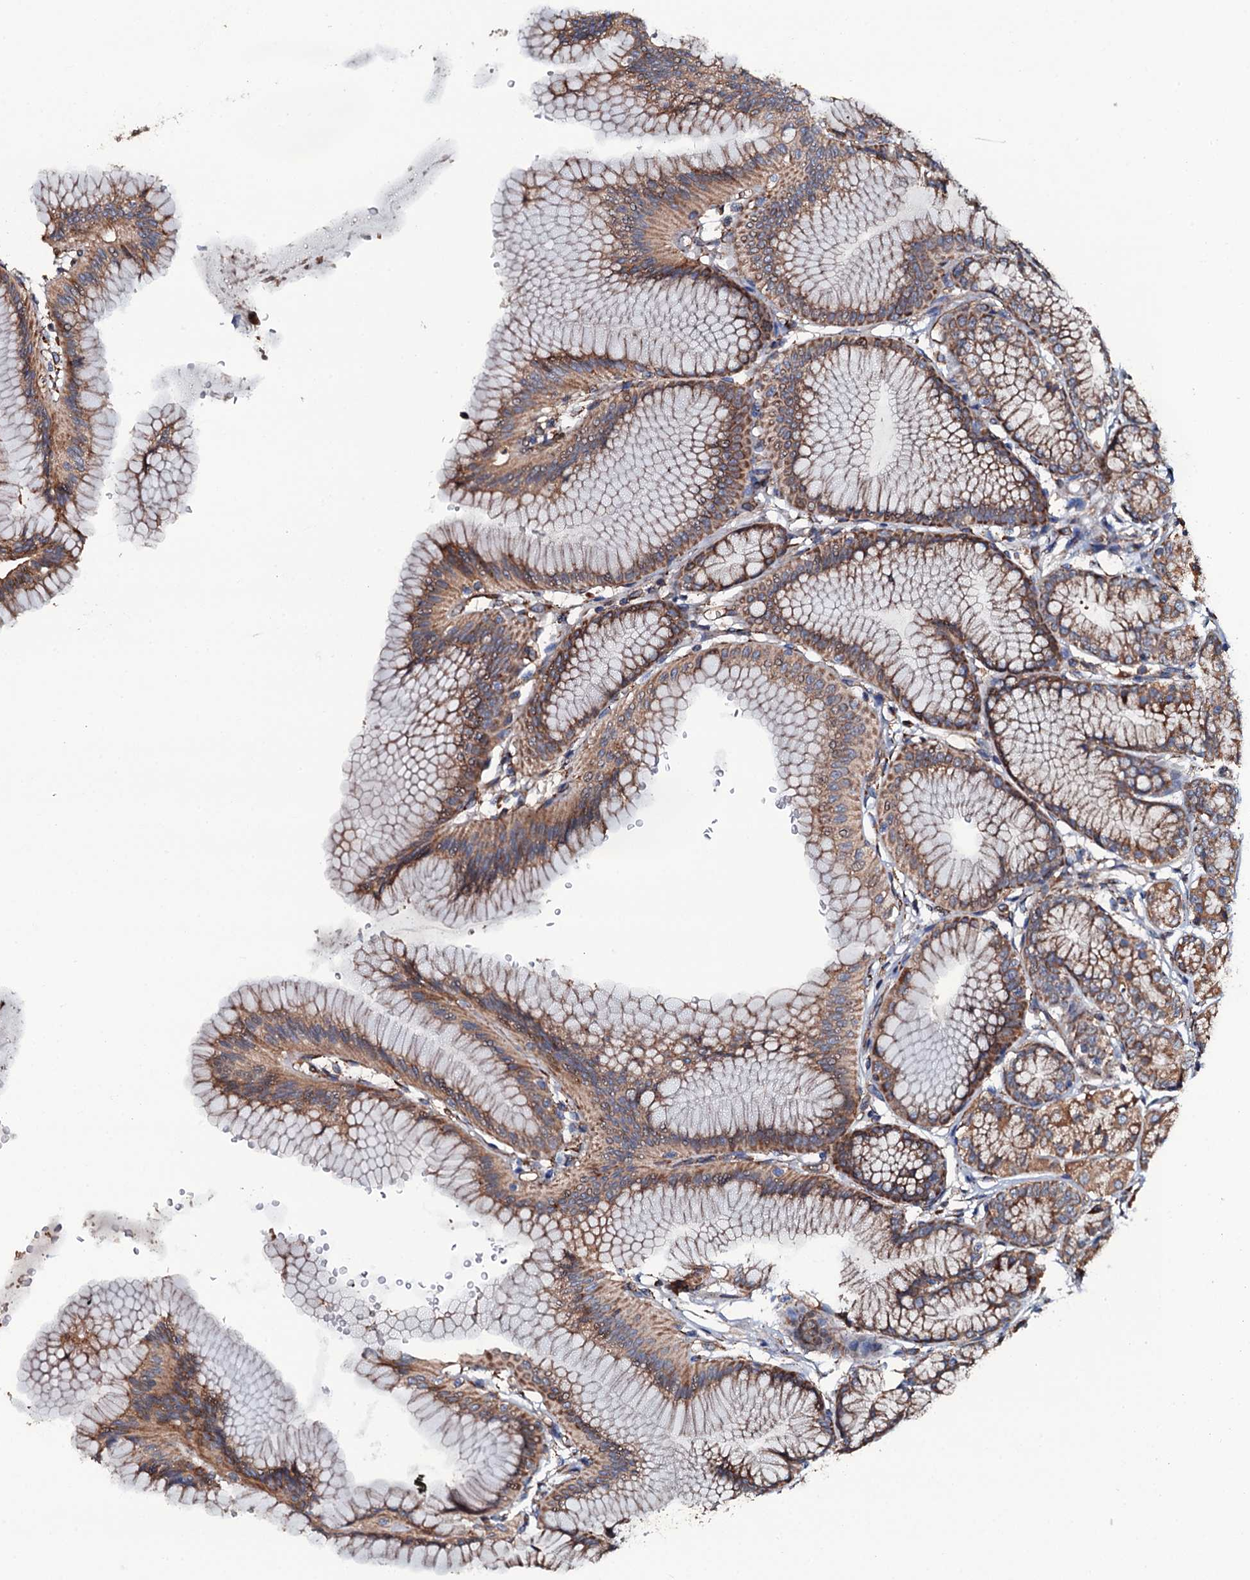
{"staining": {"intensity": "moderate", "quantity": ">75%", "location": "cytoplasmic/membranous"}, "tissue": "stomach", "cell_type": "Glandular cells", "image_type": "normal", "snomed": [{"axis": "morphology", "description": "Normal tissue, NOS"}, {"axis": "morphology", "description": "Adenocarcinoma, NOS"}, {"axis": "morphology", "description": "Adenocarcinoma, High grade"}, {"axis": "topography", "description": "Stomach, upper"}, {"axis": "topography", "description": "Stomach"}], "caption": "Brown immunohistochemical staining in unremarkable stomach displays moderate cytoplasmic/membranous positivity in about >75% of glandular cells.", "gene": "RAB12", "patient": {"sex": "female", "age": 65}}